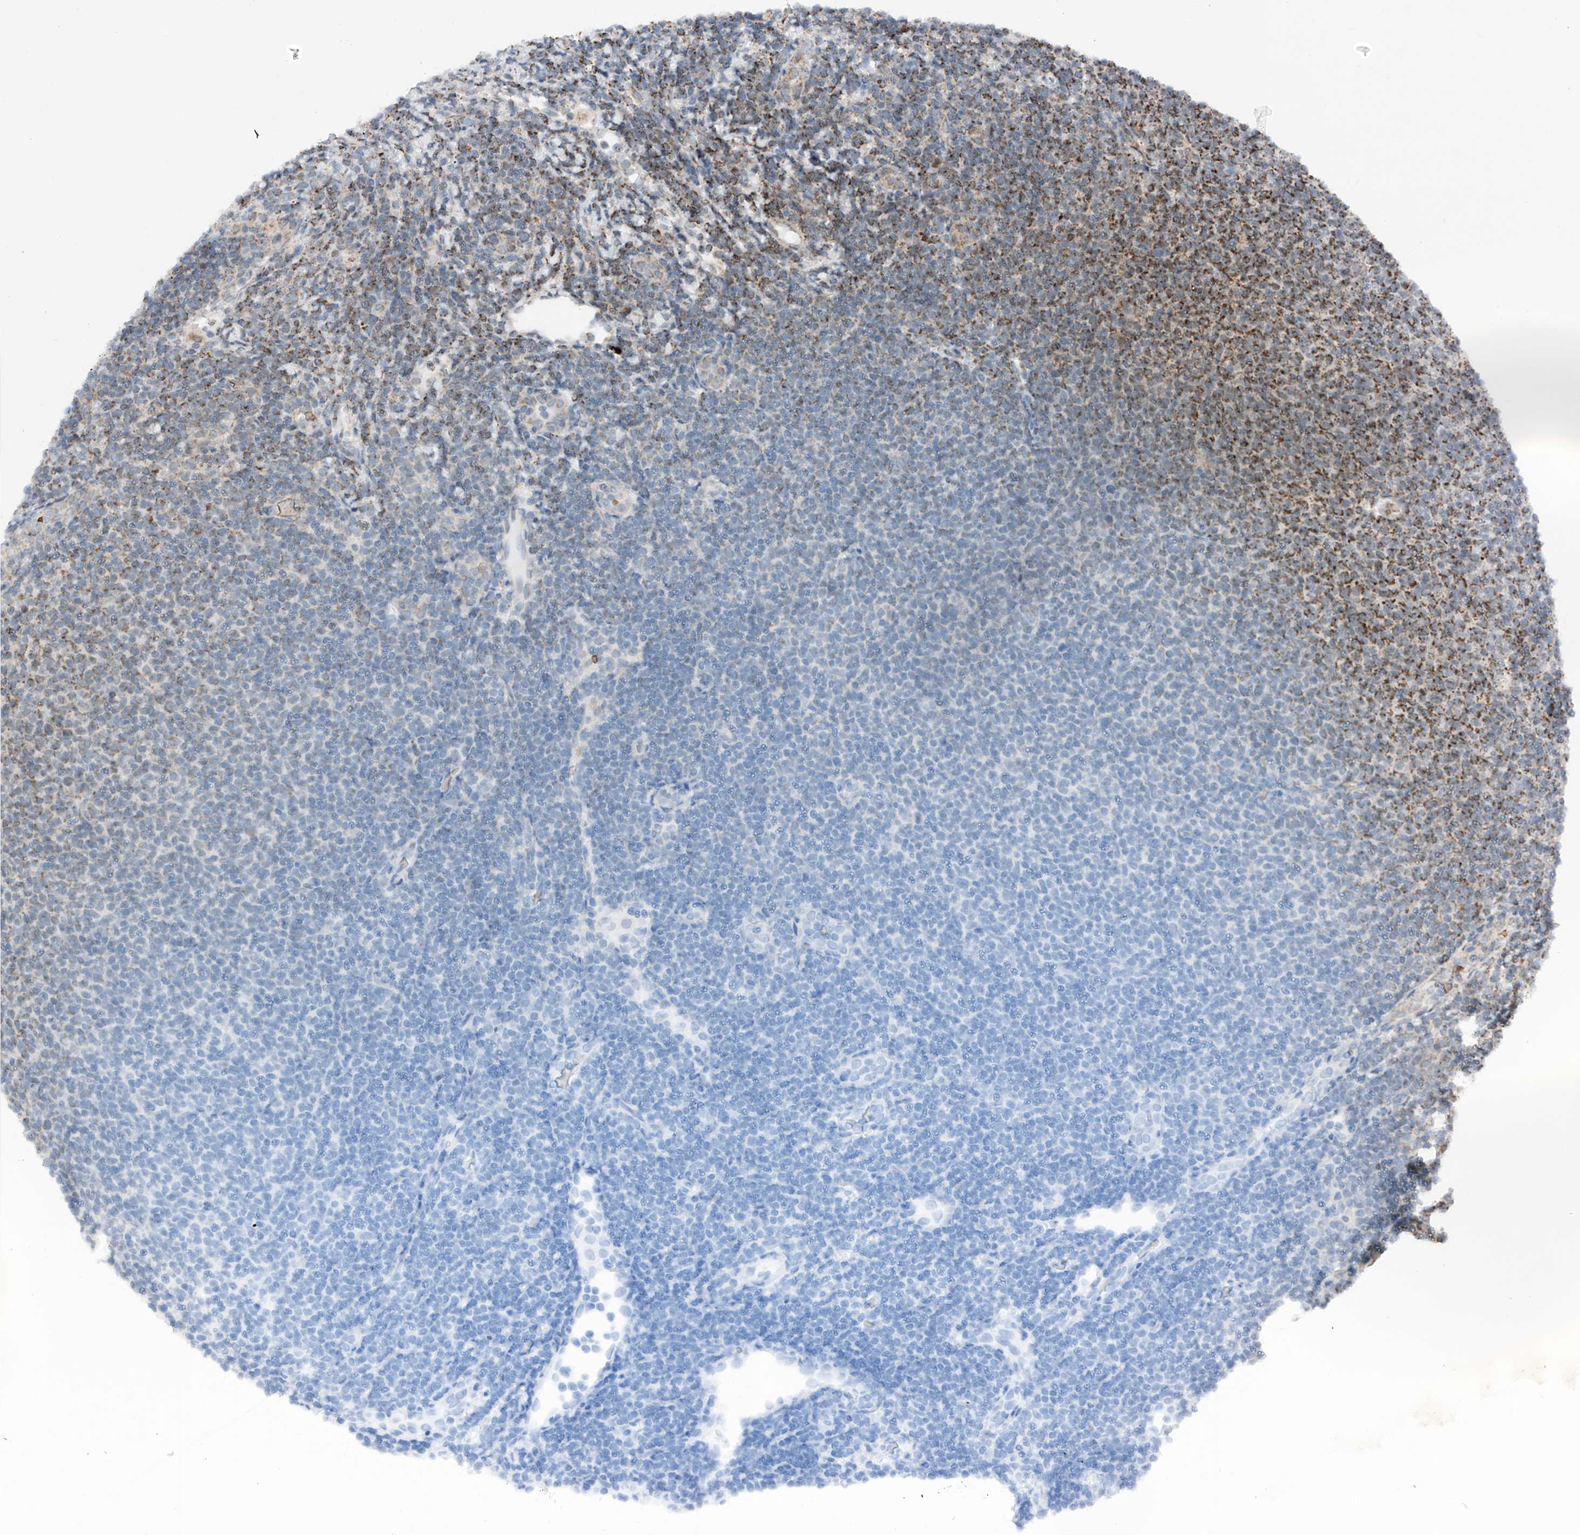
{"staining": {"intensity": "moderate", "quantity": "<25%", "location": "cytoplasmic/membranous"}, "tissue": "lymphoma", "cell_type": "Tumor cells", "image_type": "cancer", "snomed": [{"axis": "morphology", "description": "Malignant lymphoma, non-Hodgkin's type, Low grade"}, {"axis": "topography", "description": "Lymph node"}], "caption": "Approximately <25% of tumor cells in lymphoma exhibit moderate cytoplasmic/membranous protein positivity as visualized by brown immunohistochemical staining.", "gene": "ZSCAN29", "patient": {"sex": "male", "age": 66}}